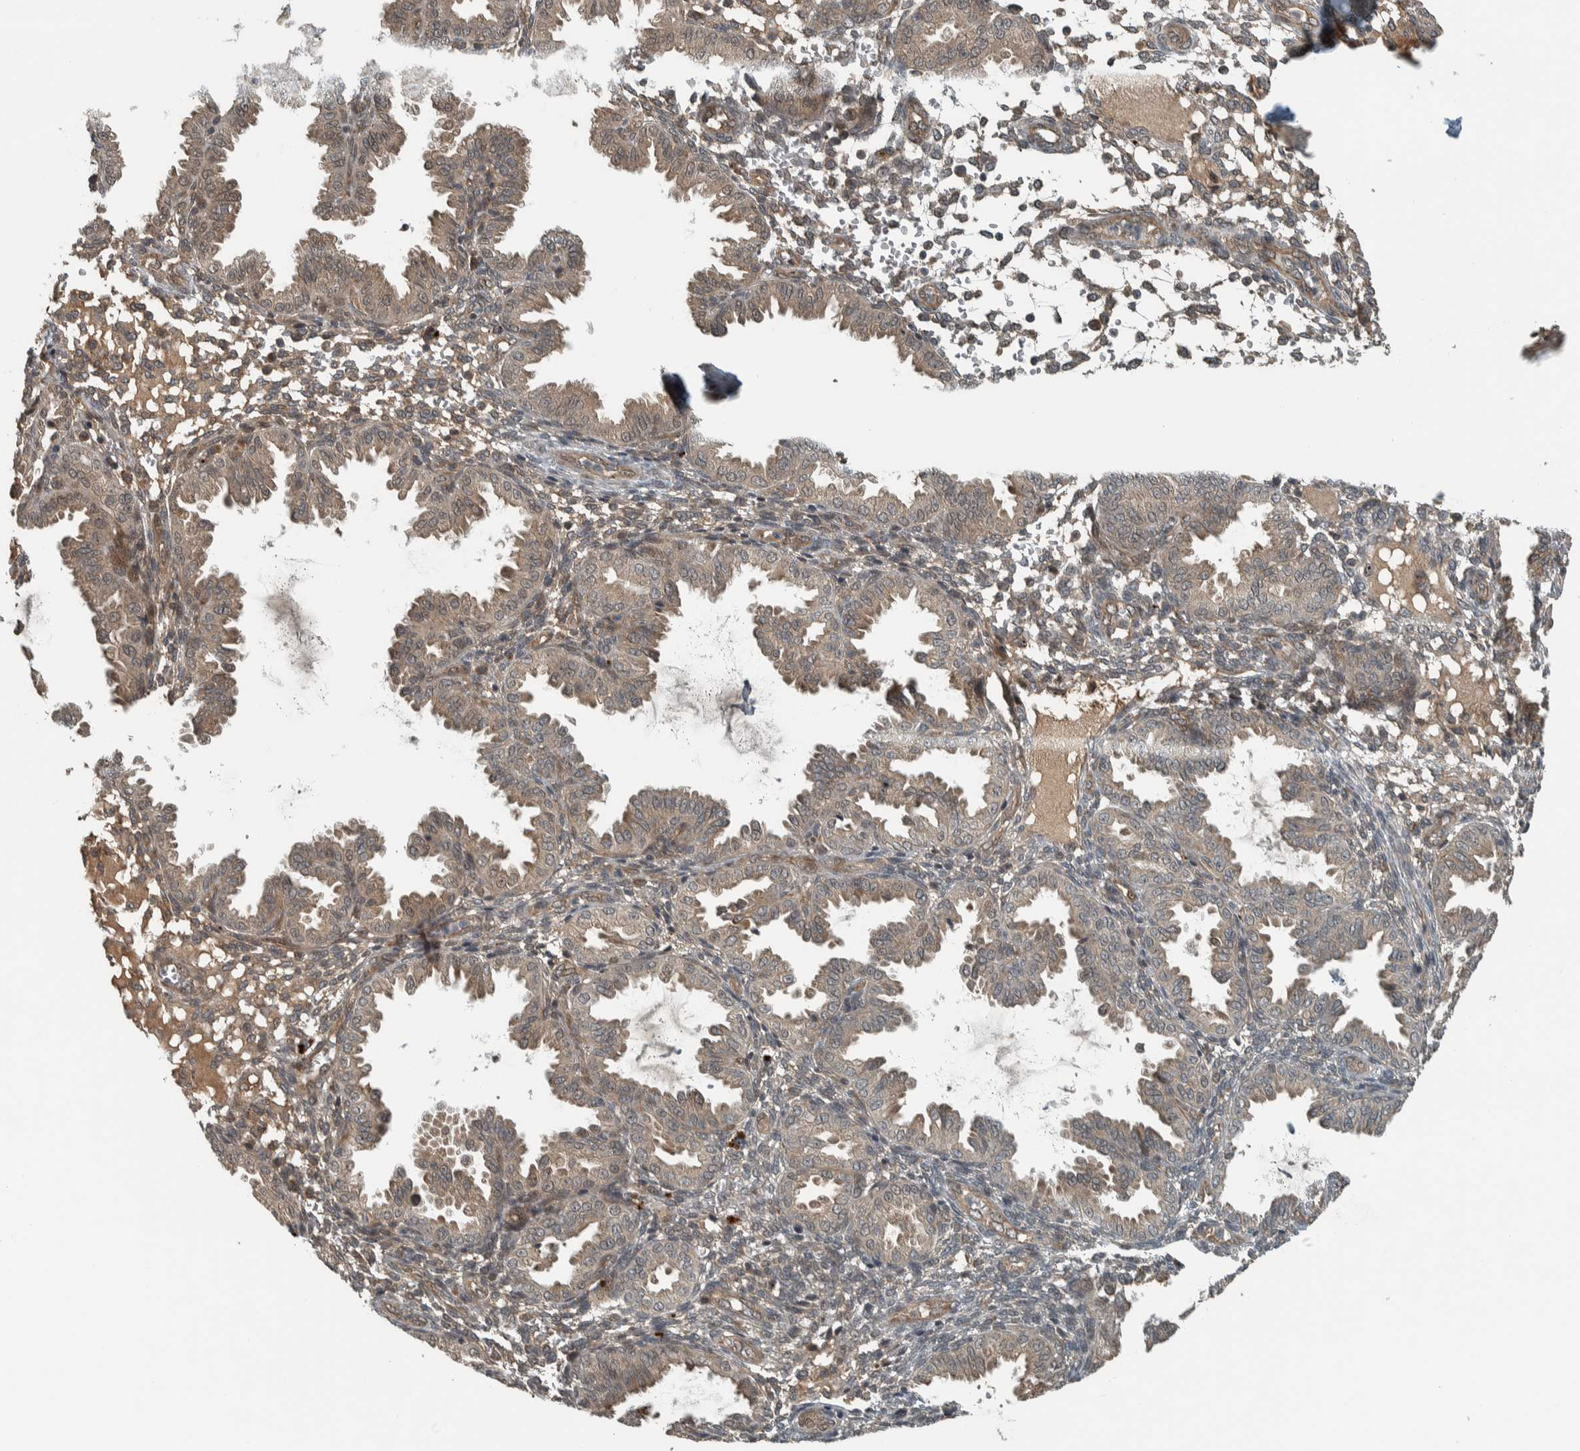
{"staining": {"intensity": "negative", "quantity": "none", "location": "none"}, "tissue": "endometrium", "cell_type": "Cells in endometrial stroma", "image_type": "normal", "snomed": [{"axis": "morphology", "description": "Normal tissue, NOS"}, {"axis": "topography", "description": "Endometrium"}], "caption": "High magnification brightfield microscopy of unremarkable endometrium stained with DAB (brown) and counterstained with hematoxylin (blue): cells in endometrial stroma show no significant positivity.", "gene": "XPO5", "patient": {"sex": "female", "age": 33}}